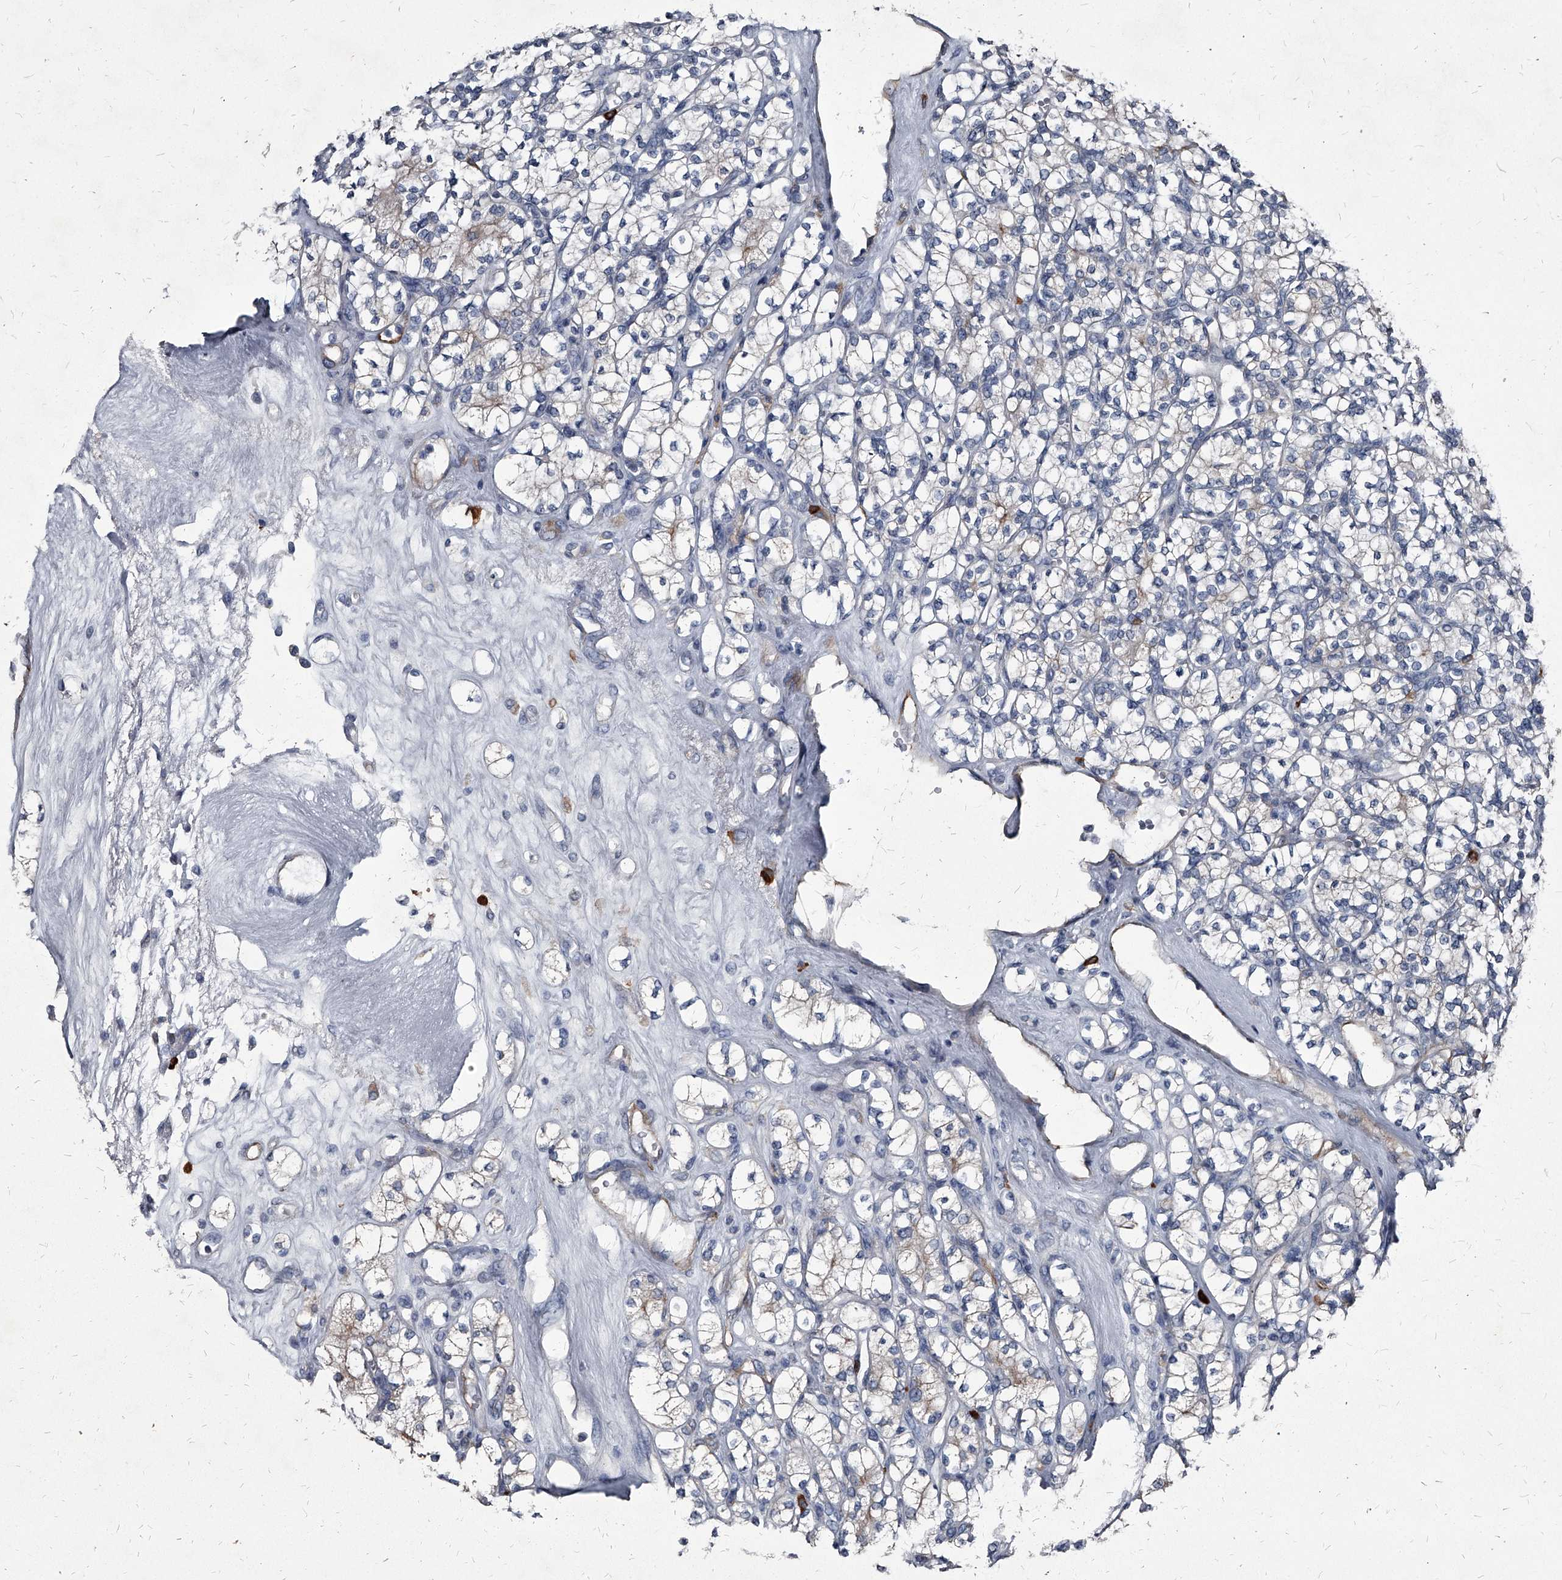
{"staining": {"intensity": "weak", "quantity": "<25%", "location": "cytoplasmic/membranous"}, "tissue": "renal cancer", "cell_type": "Tumor cells", "image_type": "cancer", "snomed": [{"axis": "morphology", "description": "Adenocarcinoma, NOS"}, {"axis": "topography", "description": "Kidney"}], "caption": "Tumor cells are negative for brown protein staining in renal cancer.", "gene": "PGLYRP3", "patient": {"sex": "male", "age": 77}}